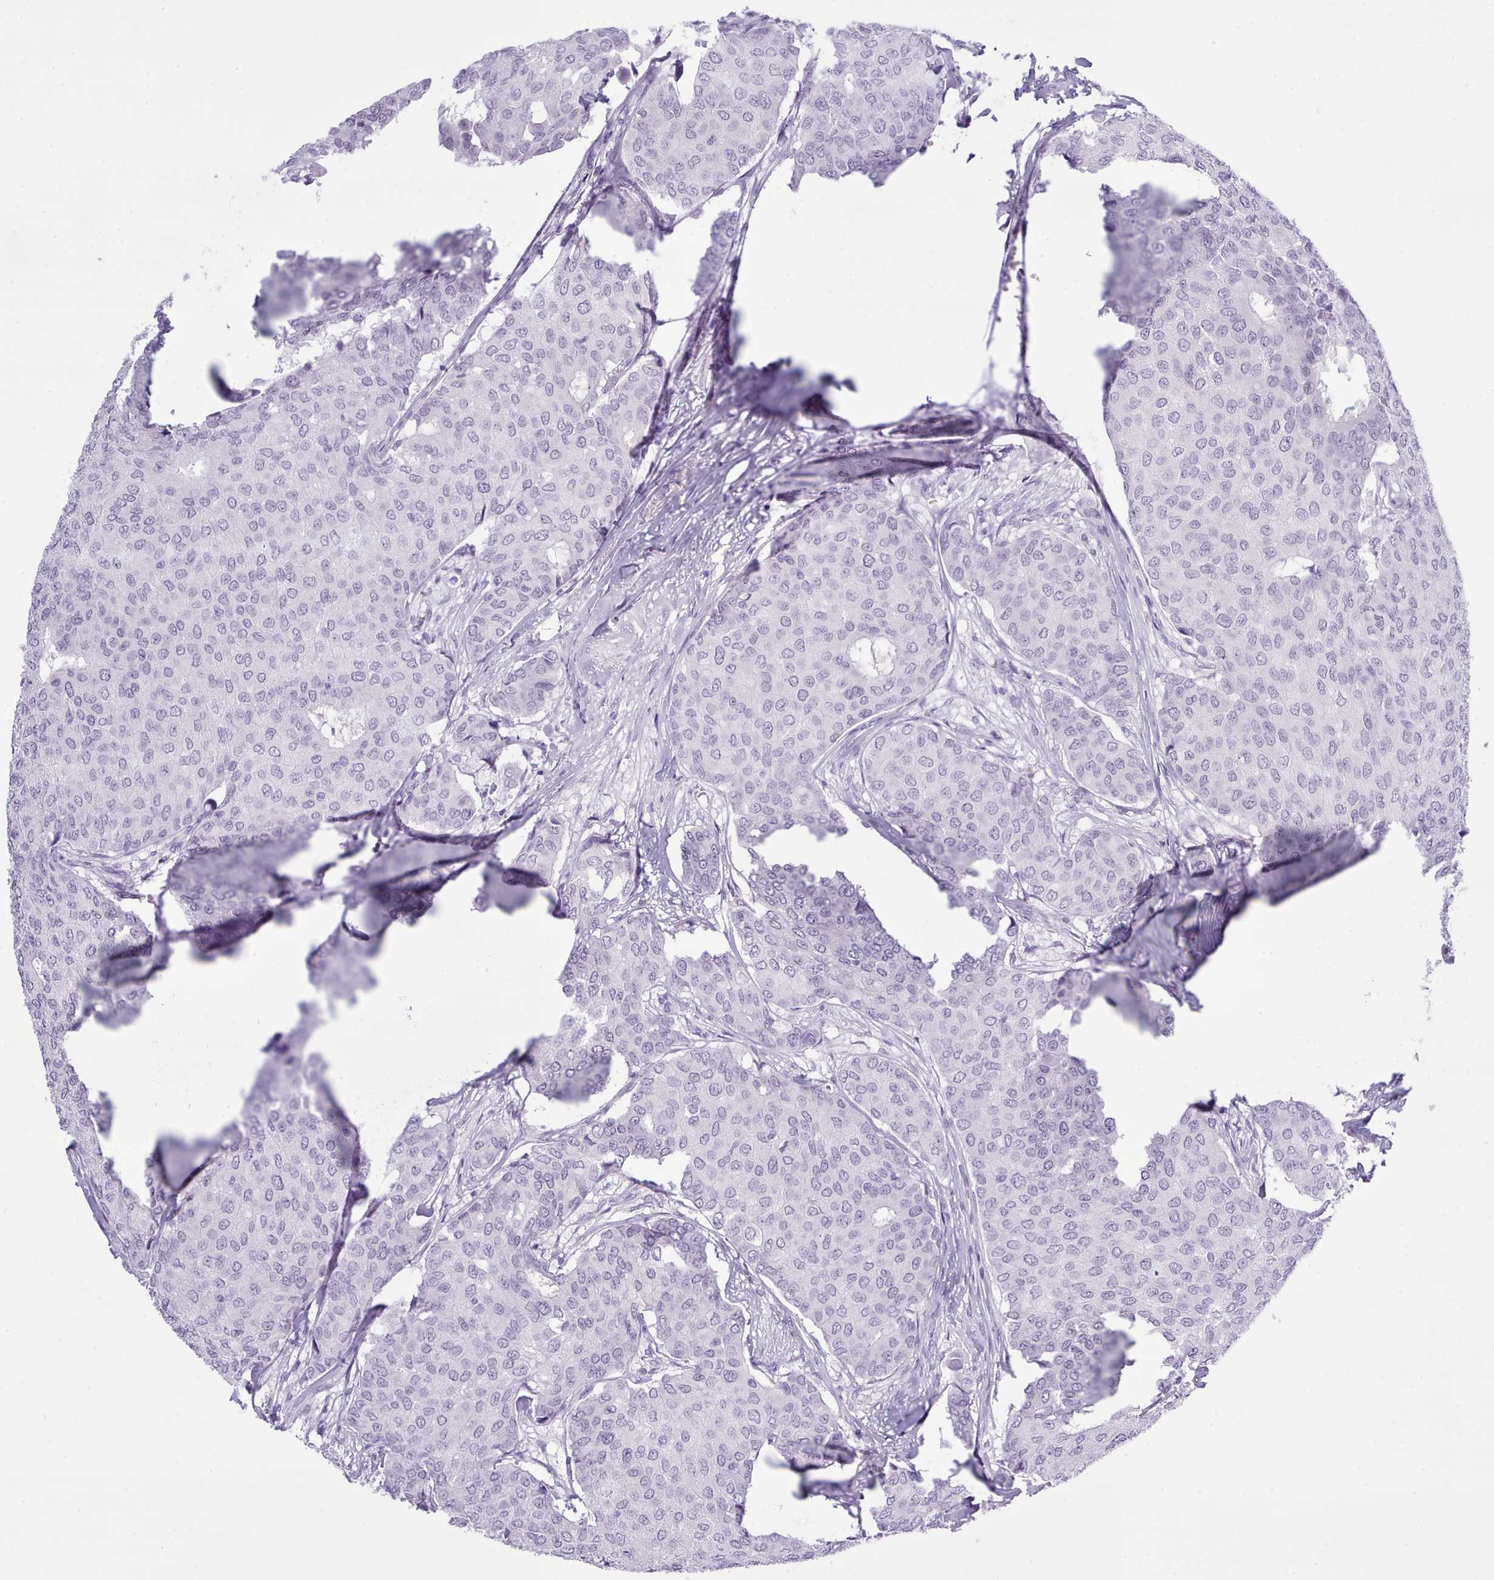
{"staining": {"intensity": "negative", "quantity": "none", "location": "none"}, "tissue": "breast cancer", "cell_type": "Tumor cells", "image_type": "cancer", "snomed": [{"axis": "morphology", "description": "Duct carcinoma"}, {"axis": "topography", "description": "Breast"}], "caption": "This is an immunohistochemistry histopathology image of breast invasive ductal carcinoma. There is no expression in tumor cells.", "gene": "FBXO48", "patient": {"sex": "female", "age": 75}}